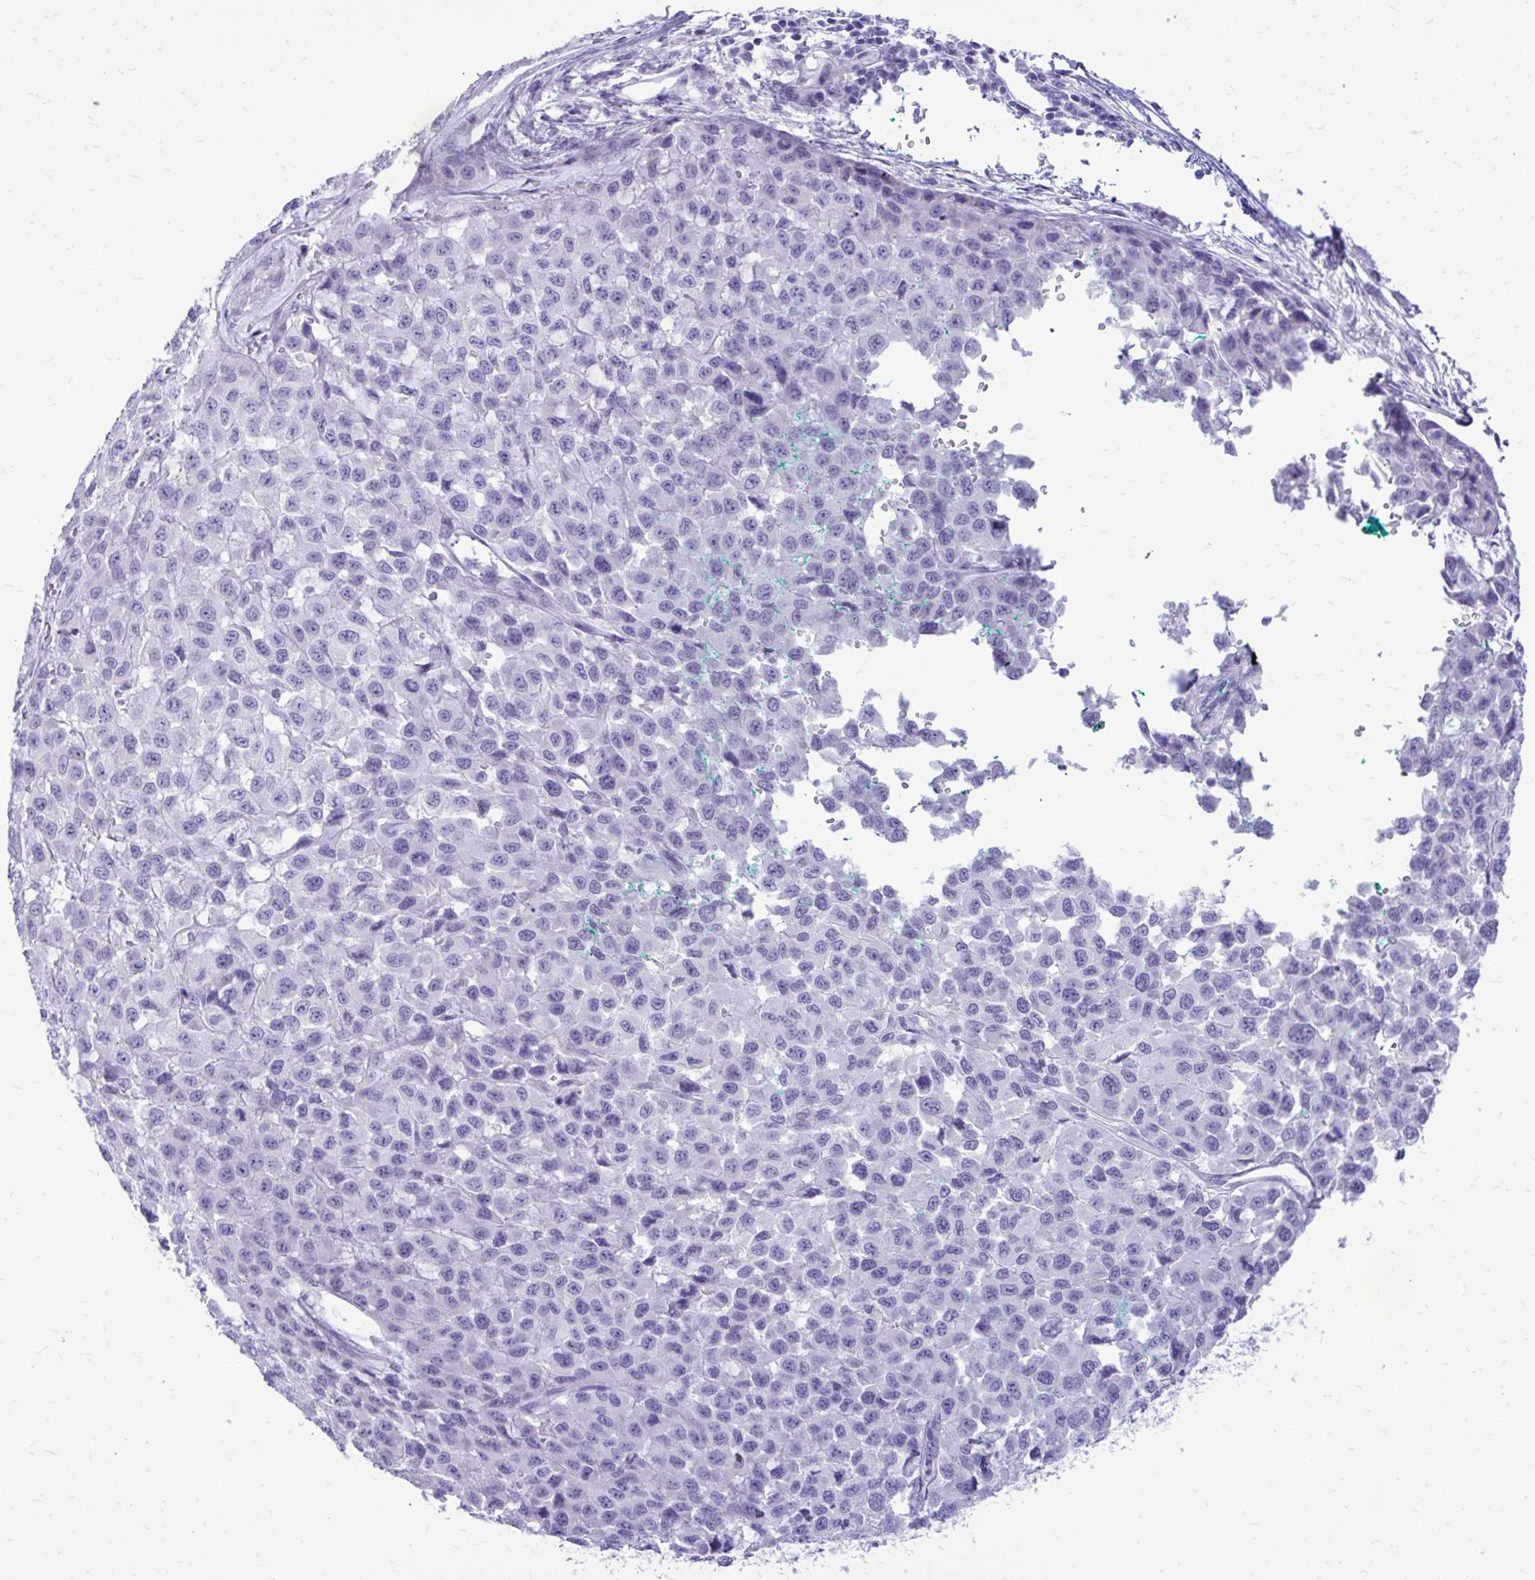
{"staining": {"intensity": "negative", "quantity": "none", "location": "none"}, "tissue": "melanoma", "cell_type": "Tumor cells", "image_type": "cancer", "snomed": [{"axis": "morphology", "description": "Malignant melanoma, NOS"}, {"axis": "topography", "description": "Skin"}], "caption": "Immunohistochemistry (IHC) histopathology image of melanoma stained for a protein (brown), which reveals no positivity in tumor cells. (Immunohistochemistry, brightfield microscopy, high magnification).", "gene": "BCL6B", "patient": {"sex": "male", "age": 62}}